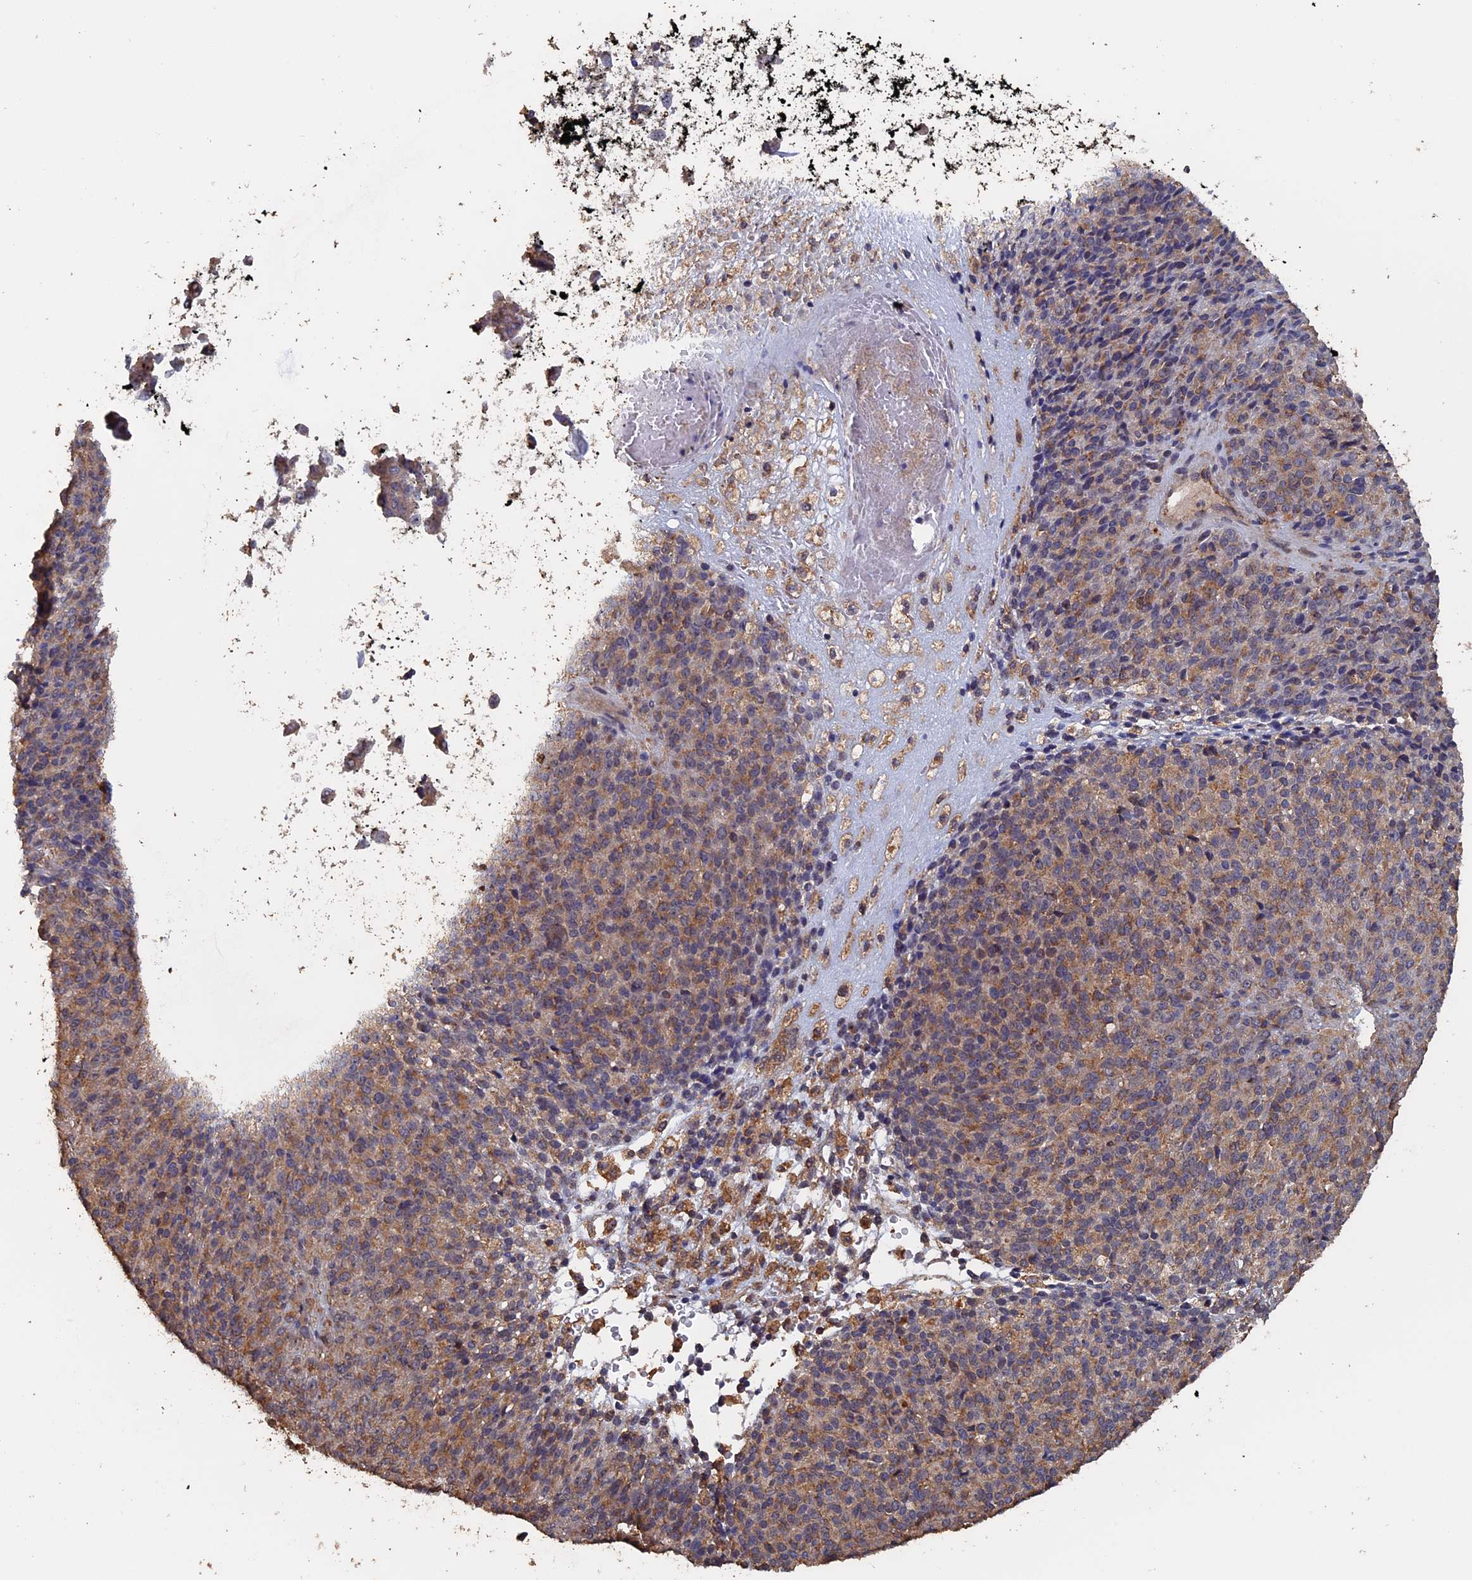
{"staining": {"intensity": "weak", "quantity": ">75%", "location": "cytoplasmic/membranous"}, "tissue": "melanoma", "cell_type": "Tumor cells", "image_type": "cancer", "snomed": [{"axis": "morphology", "description": "Malignant melanoma, Metastatic site"}, {"axis": "topography", "description": "Brain"}], "caption": "Immunohistochemical staining of melanoma exhibits low levels of weak cytoplasmic/membranous staining in about >75% of tumor cells.", "gene": "PIGQ", "patient": {"sex": "female", "age": 56}}